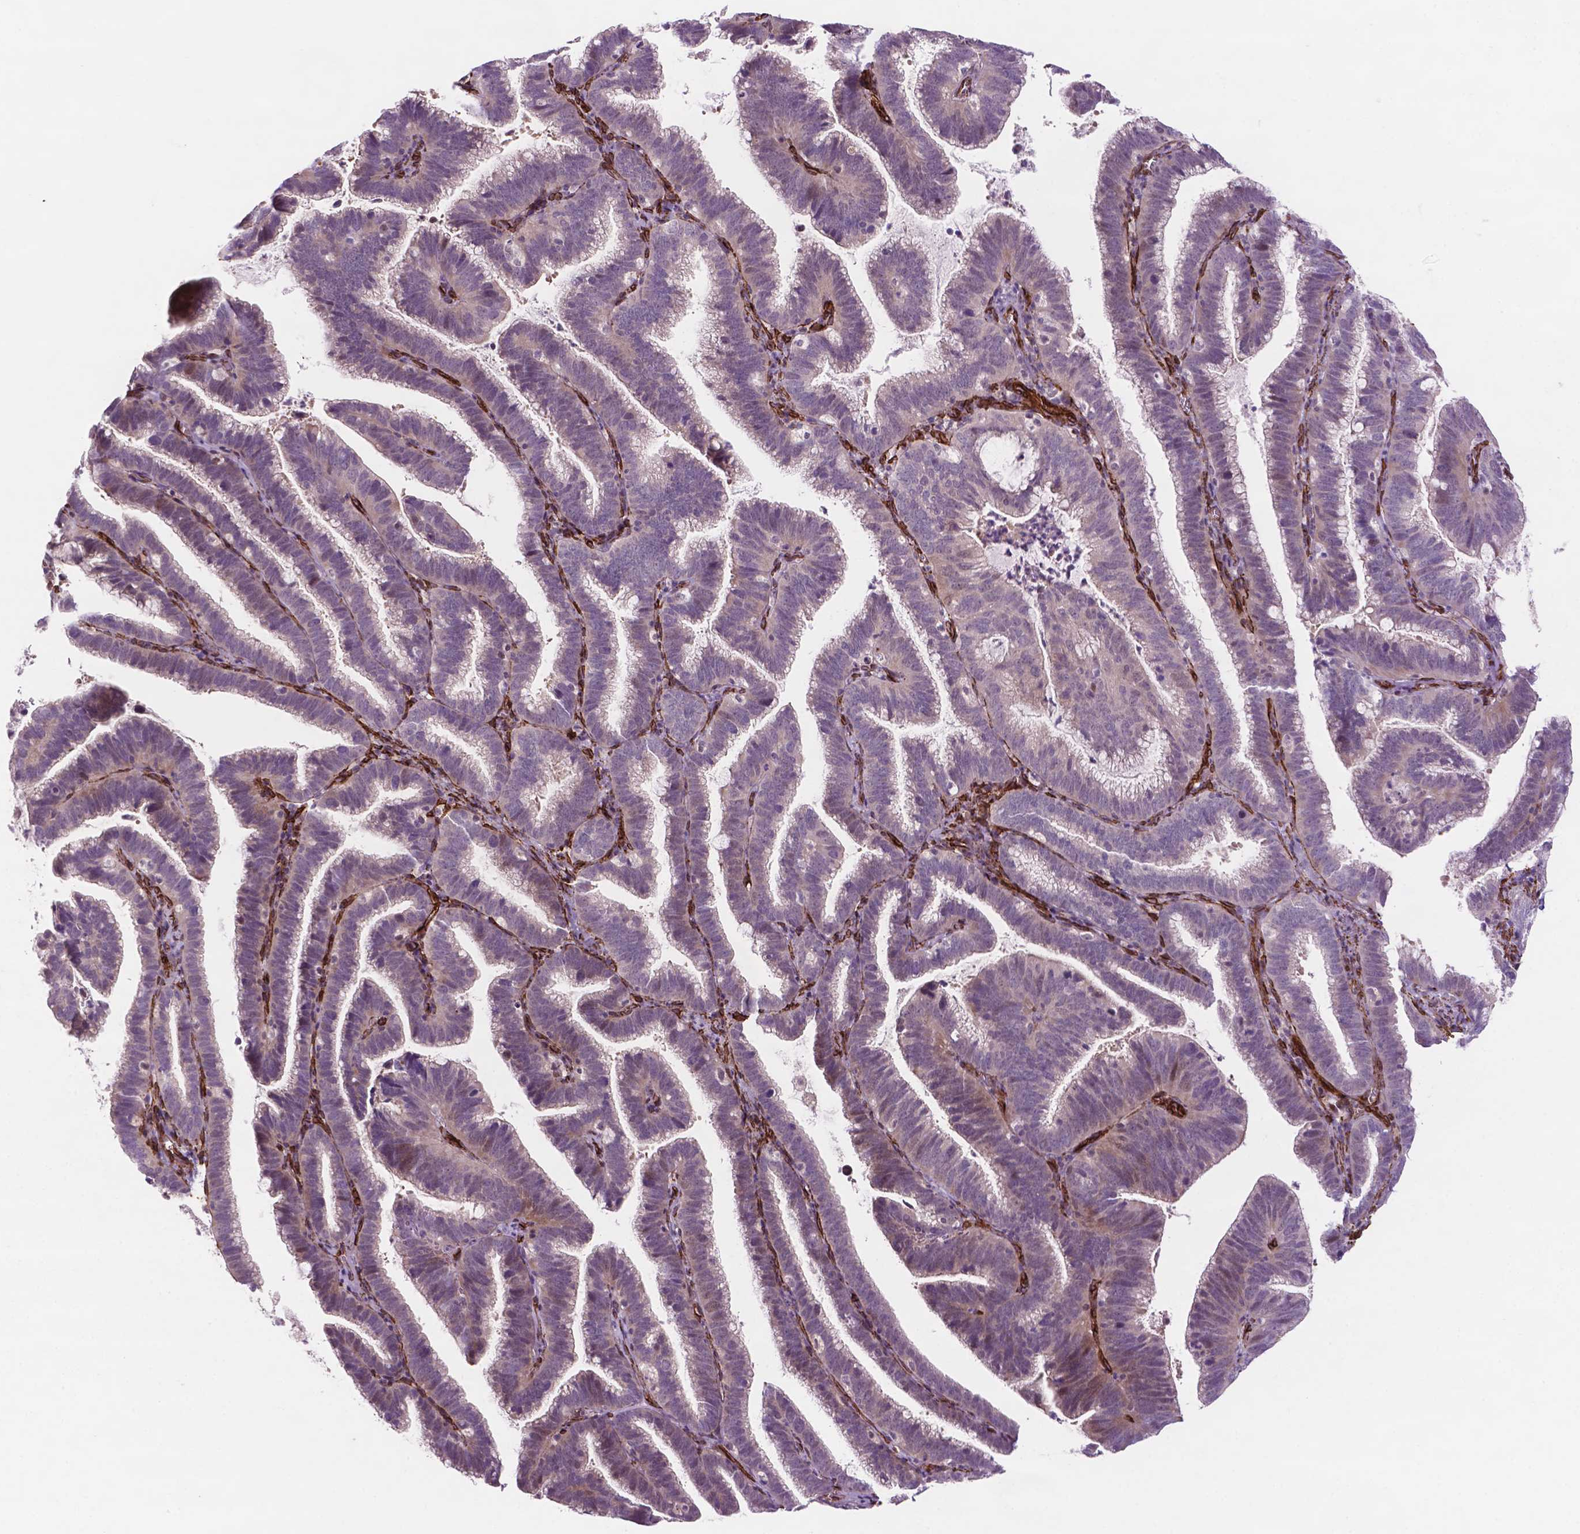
{"staining": {"intensity": "negative", "quantity": "none", "location": "none"}, "tissue": "cervical cancer", "cell_type": "Tumor cells", "image_type": "cancer", "snomed": [{"axis": "morphology", "description": "Adenocarcinoma, NOS"}, {"axis": "topography", "description": "Cervix"}], "caption": "A photomicrograph of cervical cancer (adenocarcinoma) stained for a protein demonstrates no brown staining in tumor cells.", "gene": "EGFL8", "patient": {"sex": "female", "age": 61}}